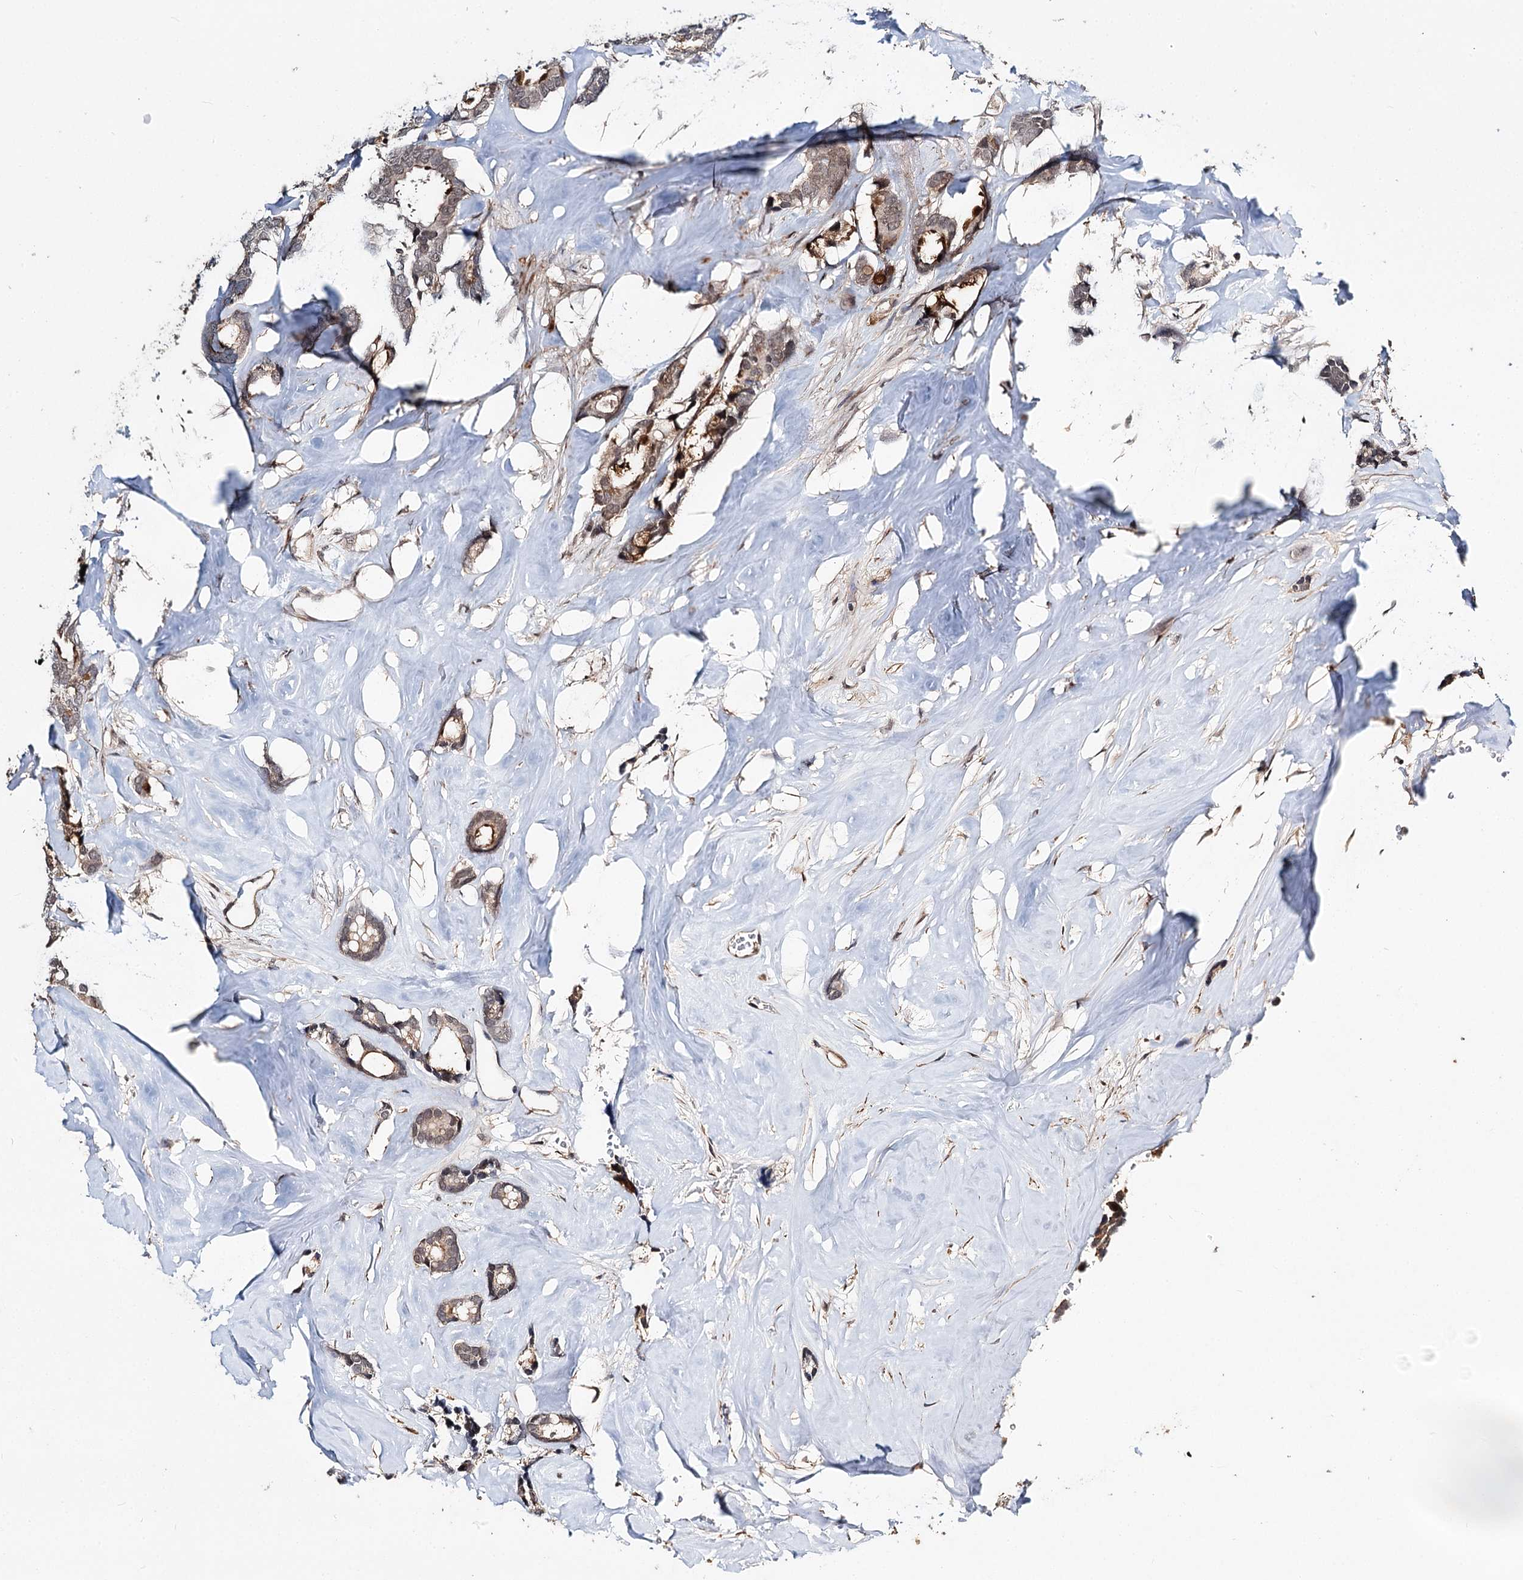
{"staining": {"intensity": "moderate", "quantity": "<25%", "location": "cytoplasmic/membranous"}, "tissue": "breast cancer", "cell_type": "Tumor cells", "image_type": "cancer", "snomed": [{"axis": "morphology", "description": "Duct carcinoma"}, {"axis": "topography", "description": "Breast"}], "caption": "A histopathology image of breast cancer (invasive ductal carcinoma) stained for a protein shows moderate cytoplasmic/membranous brown staining in tumor cells. (IHC, brightfield microscopy, high magnification).", "gene": "NOPCHAP1", "patient": {"sex": "female", "age": 87}}